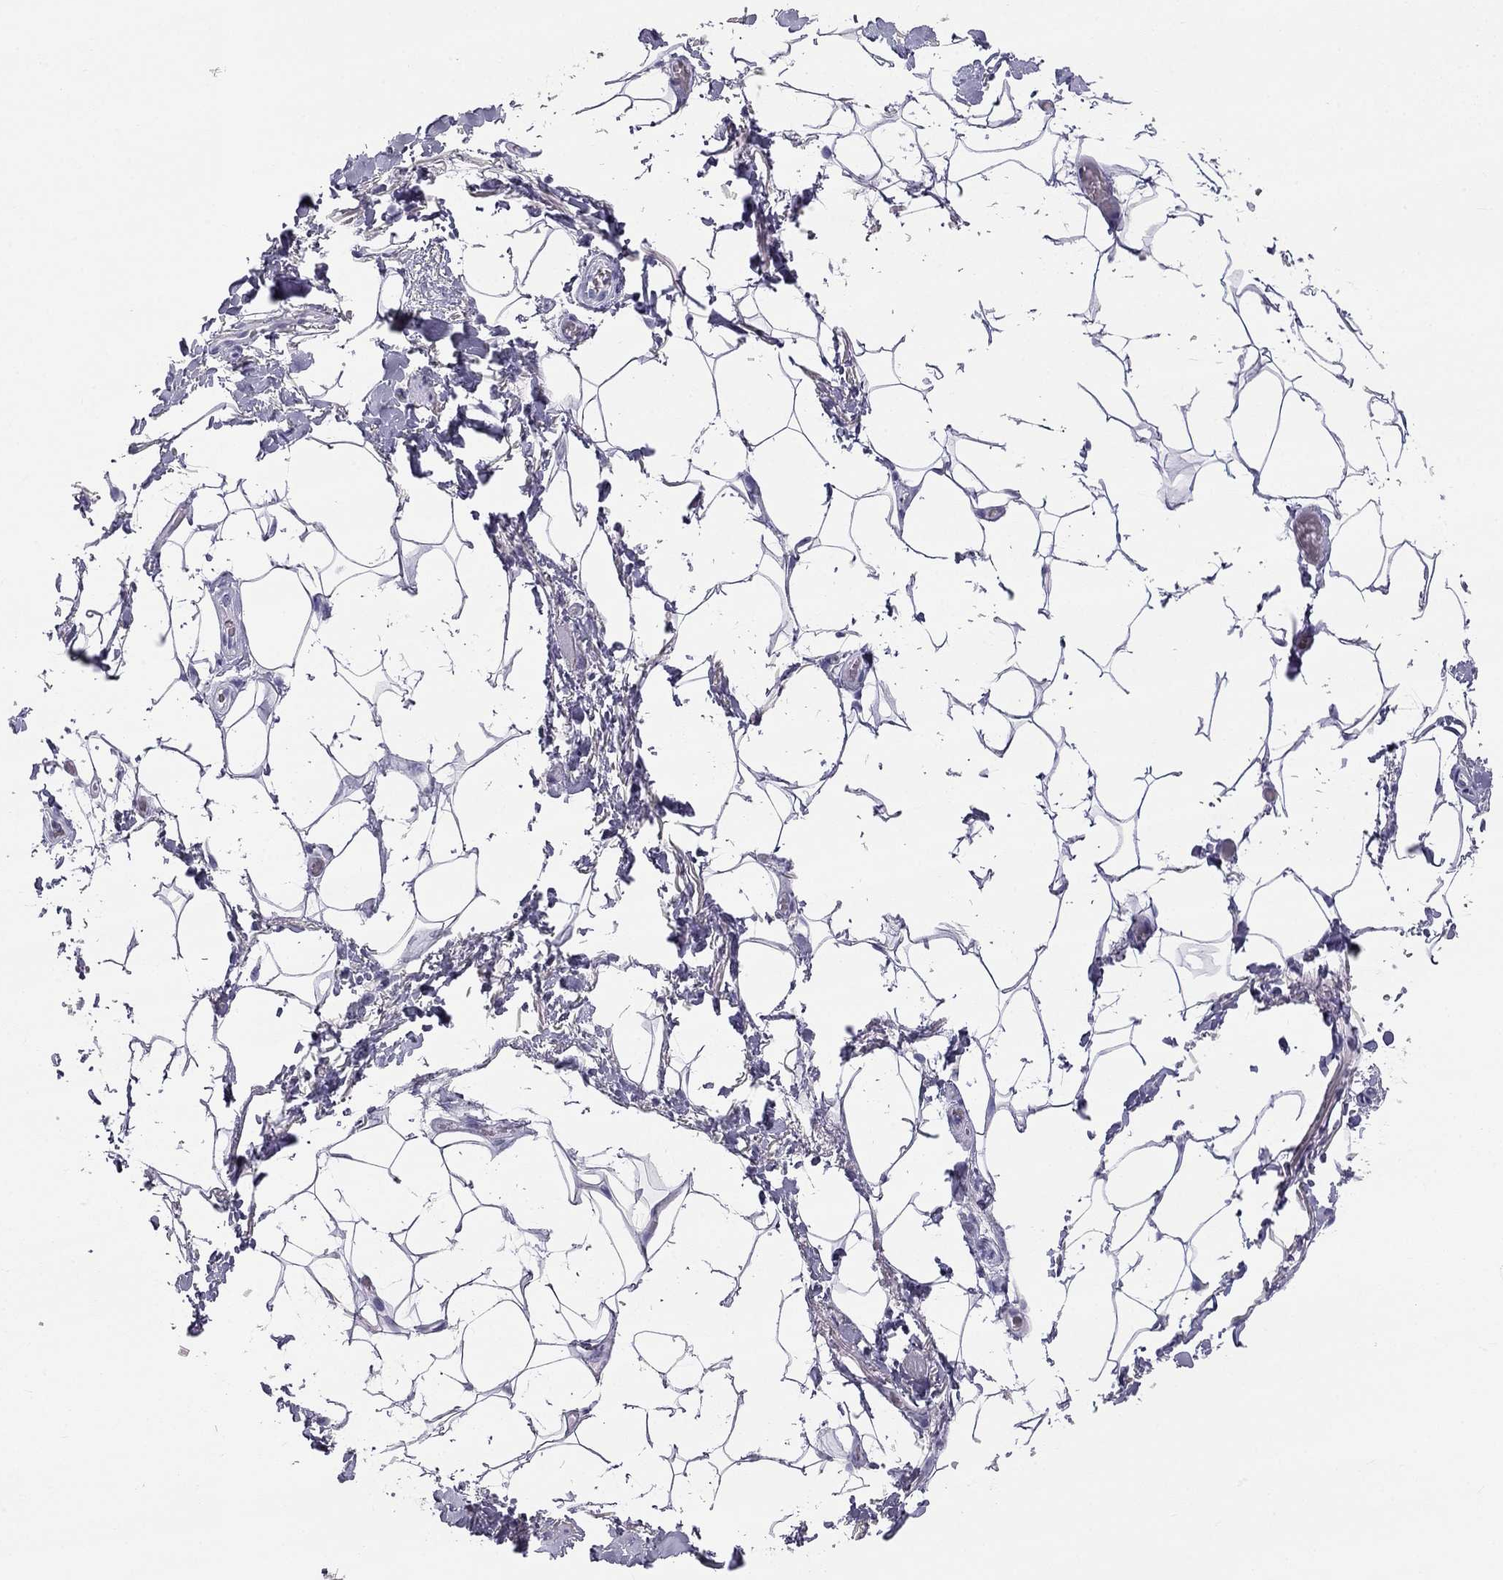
{"staining": {"intensity": "negative", "quantity": "none", "location": "none"}, "tissue": "adipose tissue", "cell_type": "Adipocytes", "image_type": "normal", "snomed": [{"axis": "morphology", "description": "Normal tissue, NOS"}, {"axis": "topography", "description": "Anal"}, {"axis": "topography", "description": "Peripheral nerve tissue"}], "caption": "Immunohistochemical staining of unremarkable human adipose tissue shows no significant expression in adipocytes.", "gene": "KLRG1", "patient": {"sex": "male", "age": 53}}